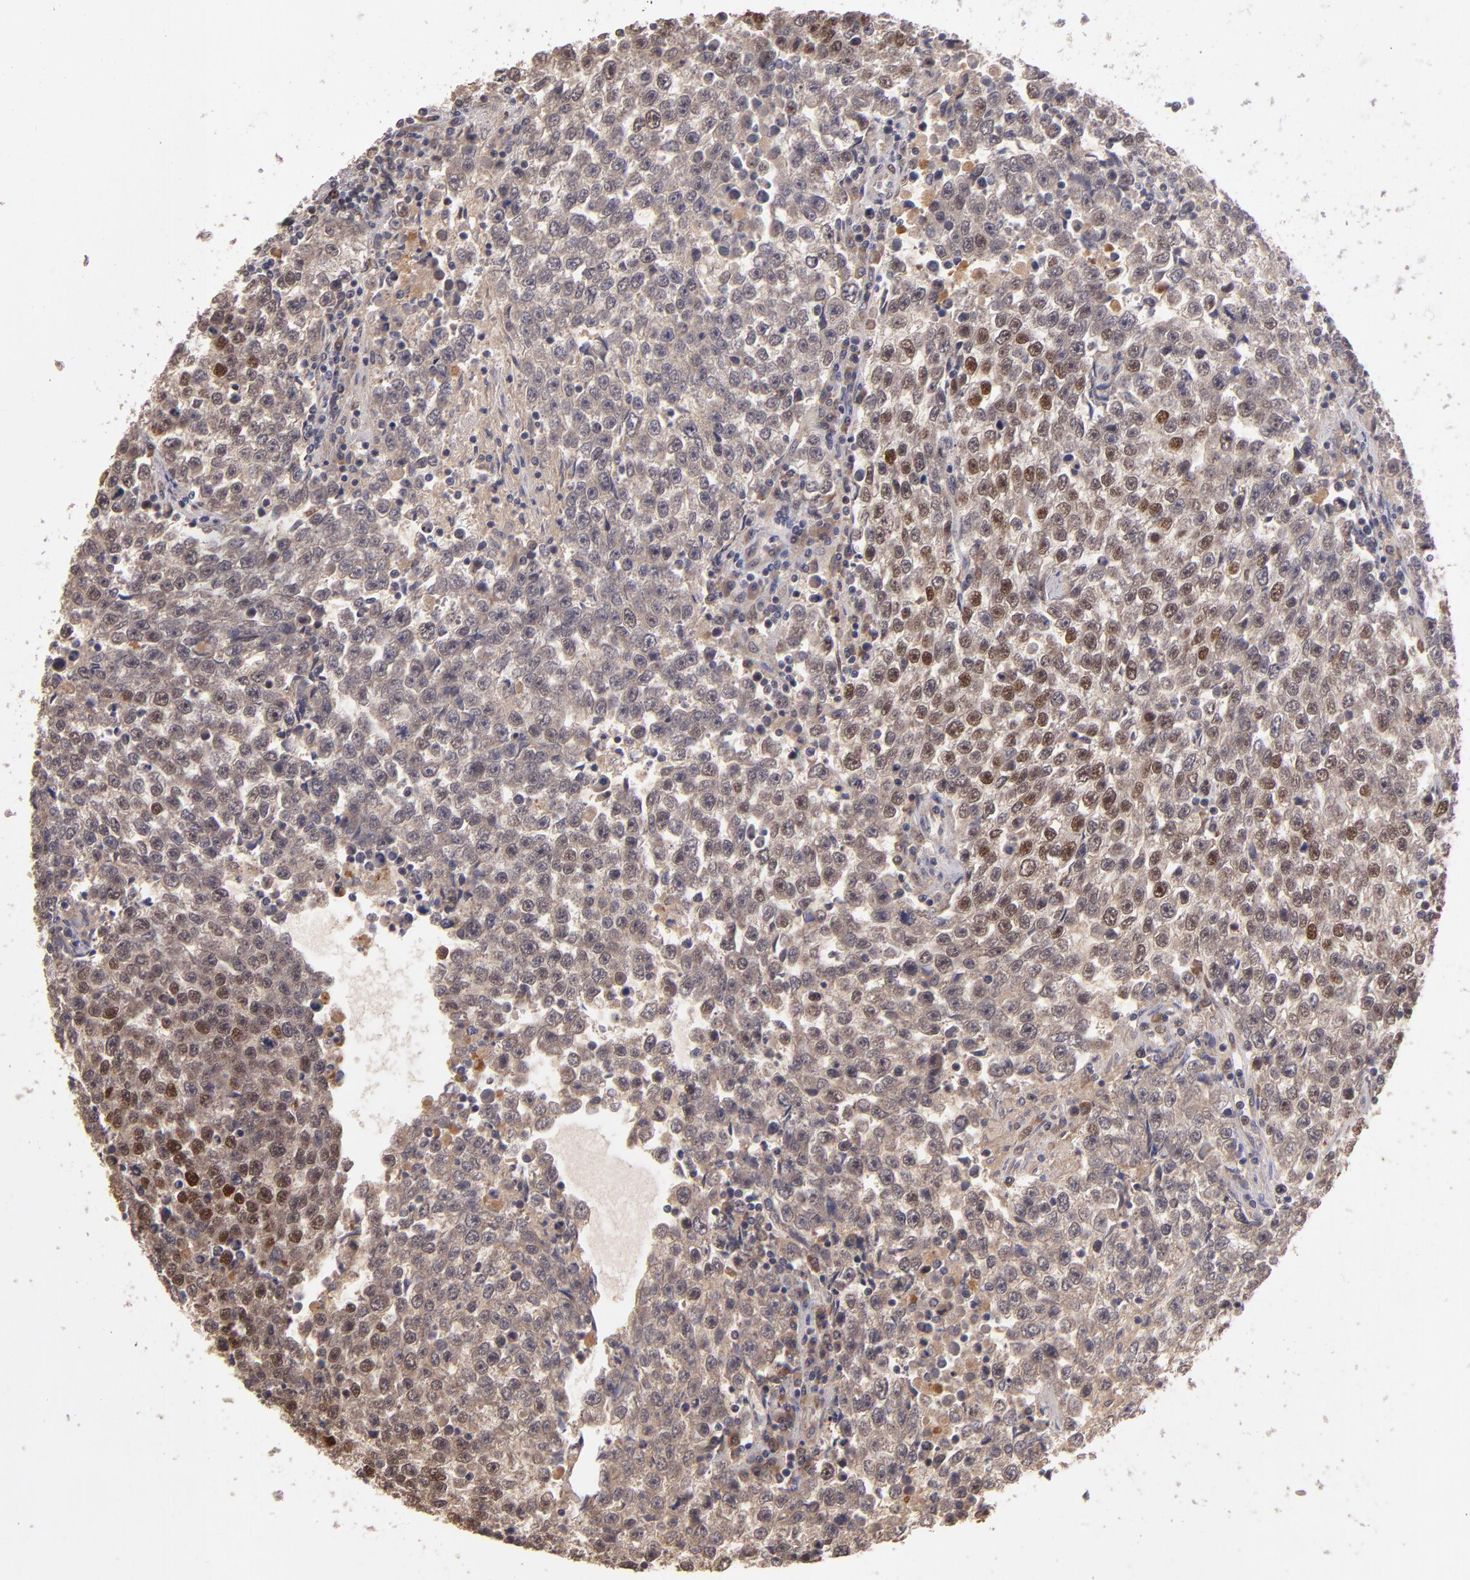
{"staining": {"intensity": "moderate", "quantity": "<25%", "location": "nuclear"}, "tissue": "testis cancer", "cell_type": "Tumor cells", "image_type": "cancer", "snomed": [{"axis": "morphology", "description": "Seminoma, NOS"}, {"axis": "topography", "description": "Testis"}], "caption": "Tumor cells demonstrate low levels of moderate nuclear expression in about <25% of cells in testis cancer (seminoma).", "gene": "ABHD12B", "patient": {"sex": "male", "age": 36}}